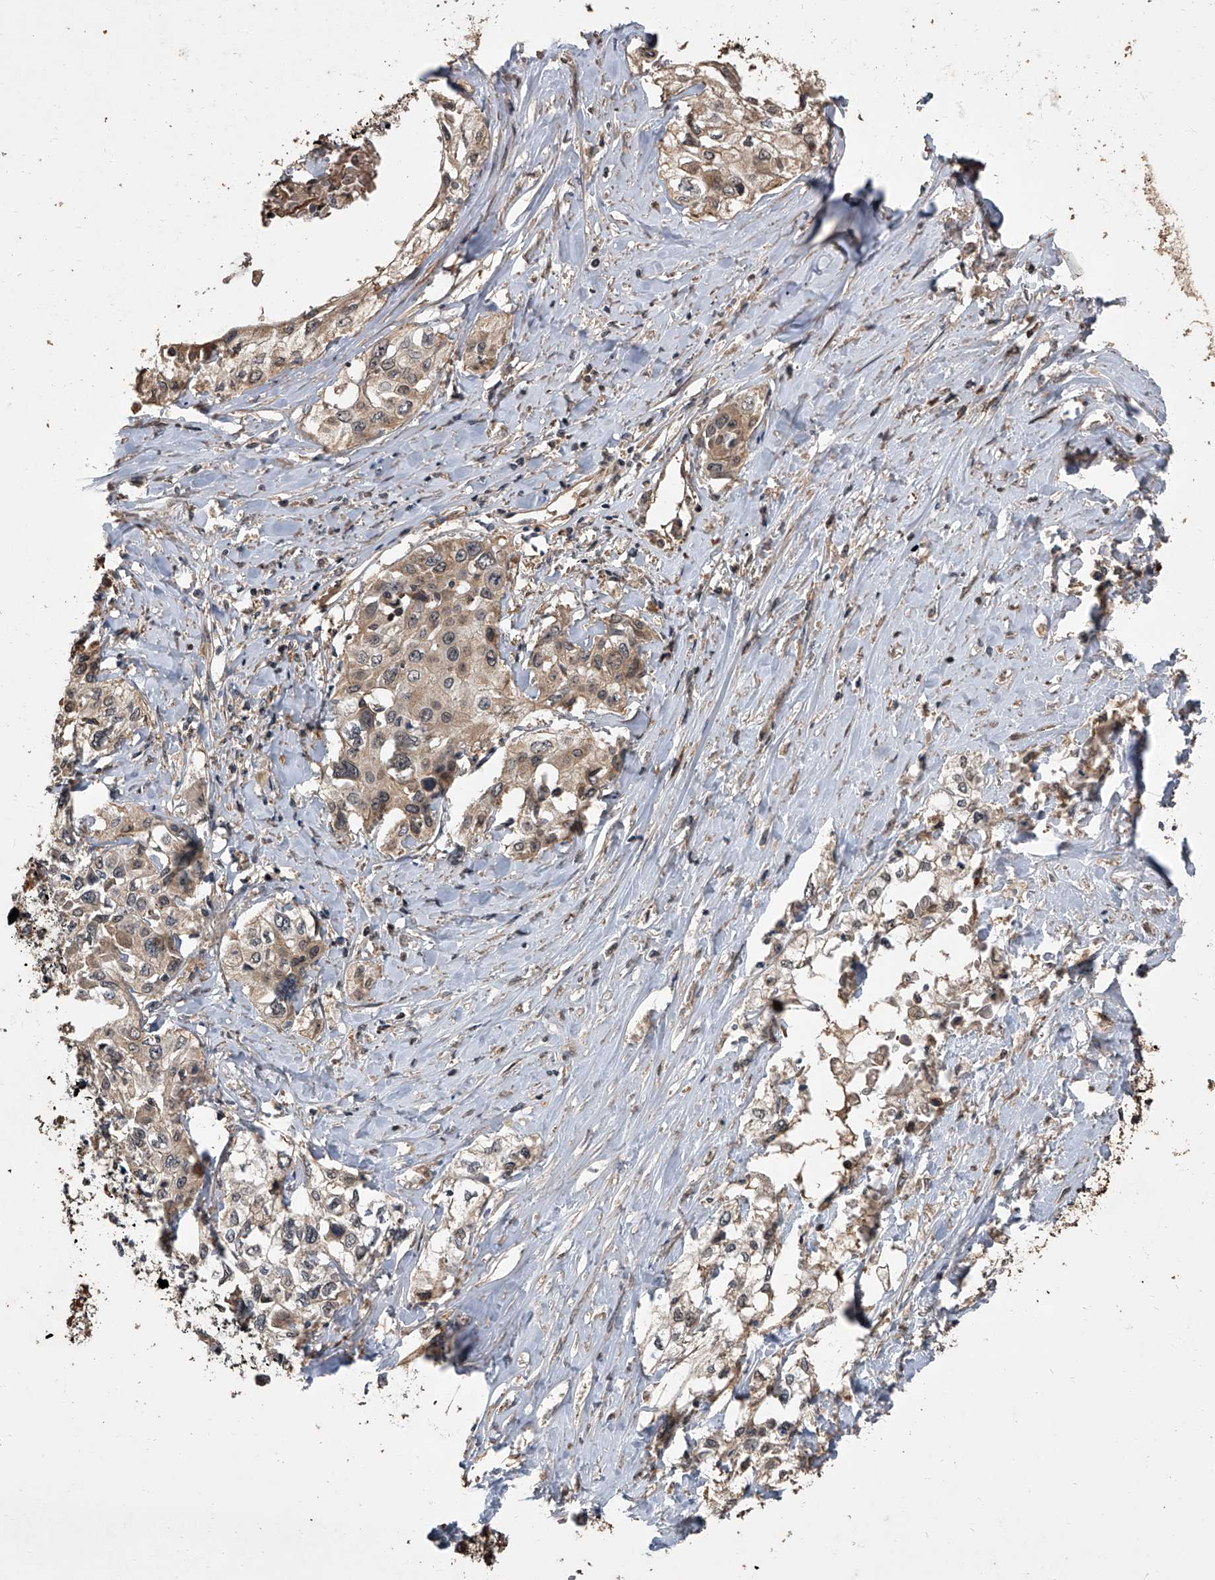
{"staining": {"intensity": "weak", "quantity": ">75%", "location": "cytoplasmic/membranous"}, "tissue": "cervical cancer", "cell_type": "Tumor cells", "image_type": "cancer", "snomed": [{"axis": "morphology", "description": "Squamous cell carcinoma, NOS"}, {"axis": "topography", "description": "Cervix"}], "caption": "Immunohistochemical staining of human squamous cell carcinoma (cervical) exhibits low levels of weak cytoplasmic/membranous positivity in approximately >75% of tumor cells.", "gene": "LTV1", "patient": {"sex": "female", "age": 31}}